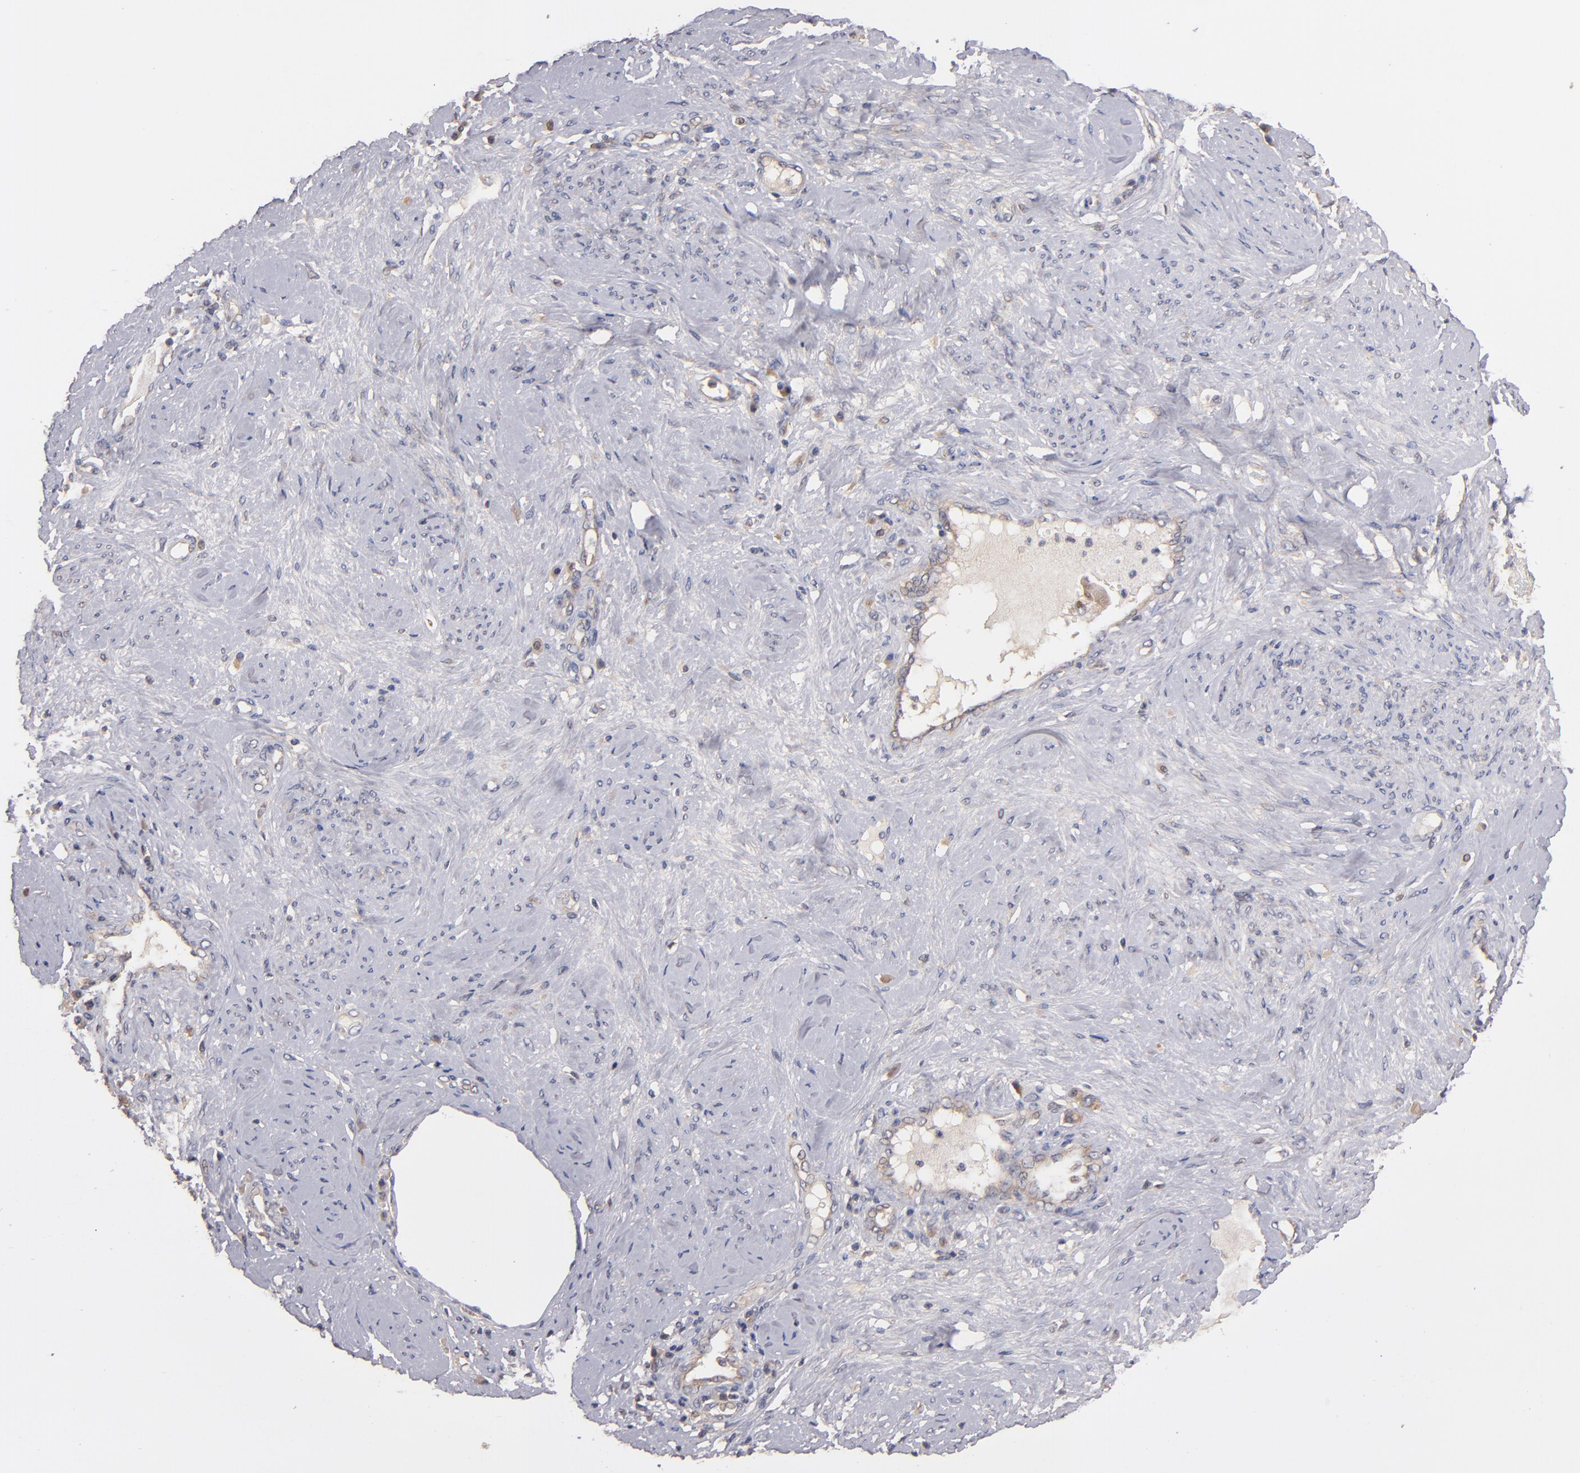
{"staining": {"intensity": "weak", "quantity": "25%-75%", "location": "cytoplasmic/membranous"}, "tissue": "cervical cancer", "cell_type": "Tumor cells", "image_type": "cancer", "snomed": [{"axis": "morphology", "description": "Squamous cell carcinoma, NOS"}, {"axis": "topography", "description": "Cervix"}], "caption": "Human cervical cancer (squamous cell carcinoma) stained with a protein marker demonstrates weak staining in tumor cells.", "gene": "UPF3B", "patient": {"sex": "female", "age": 41}}